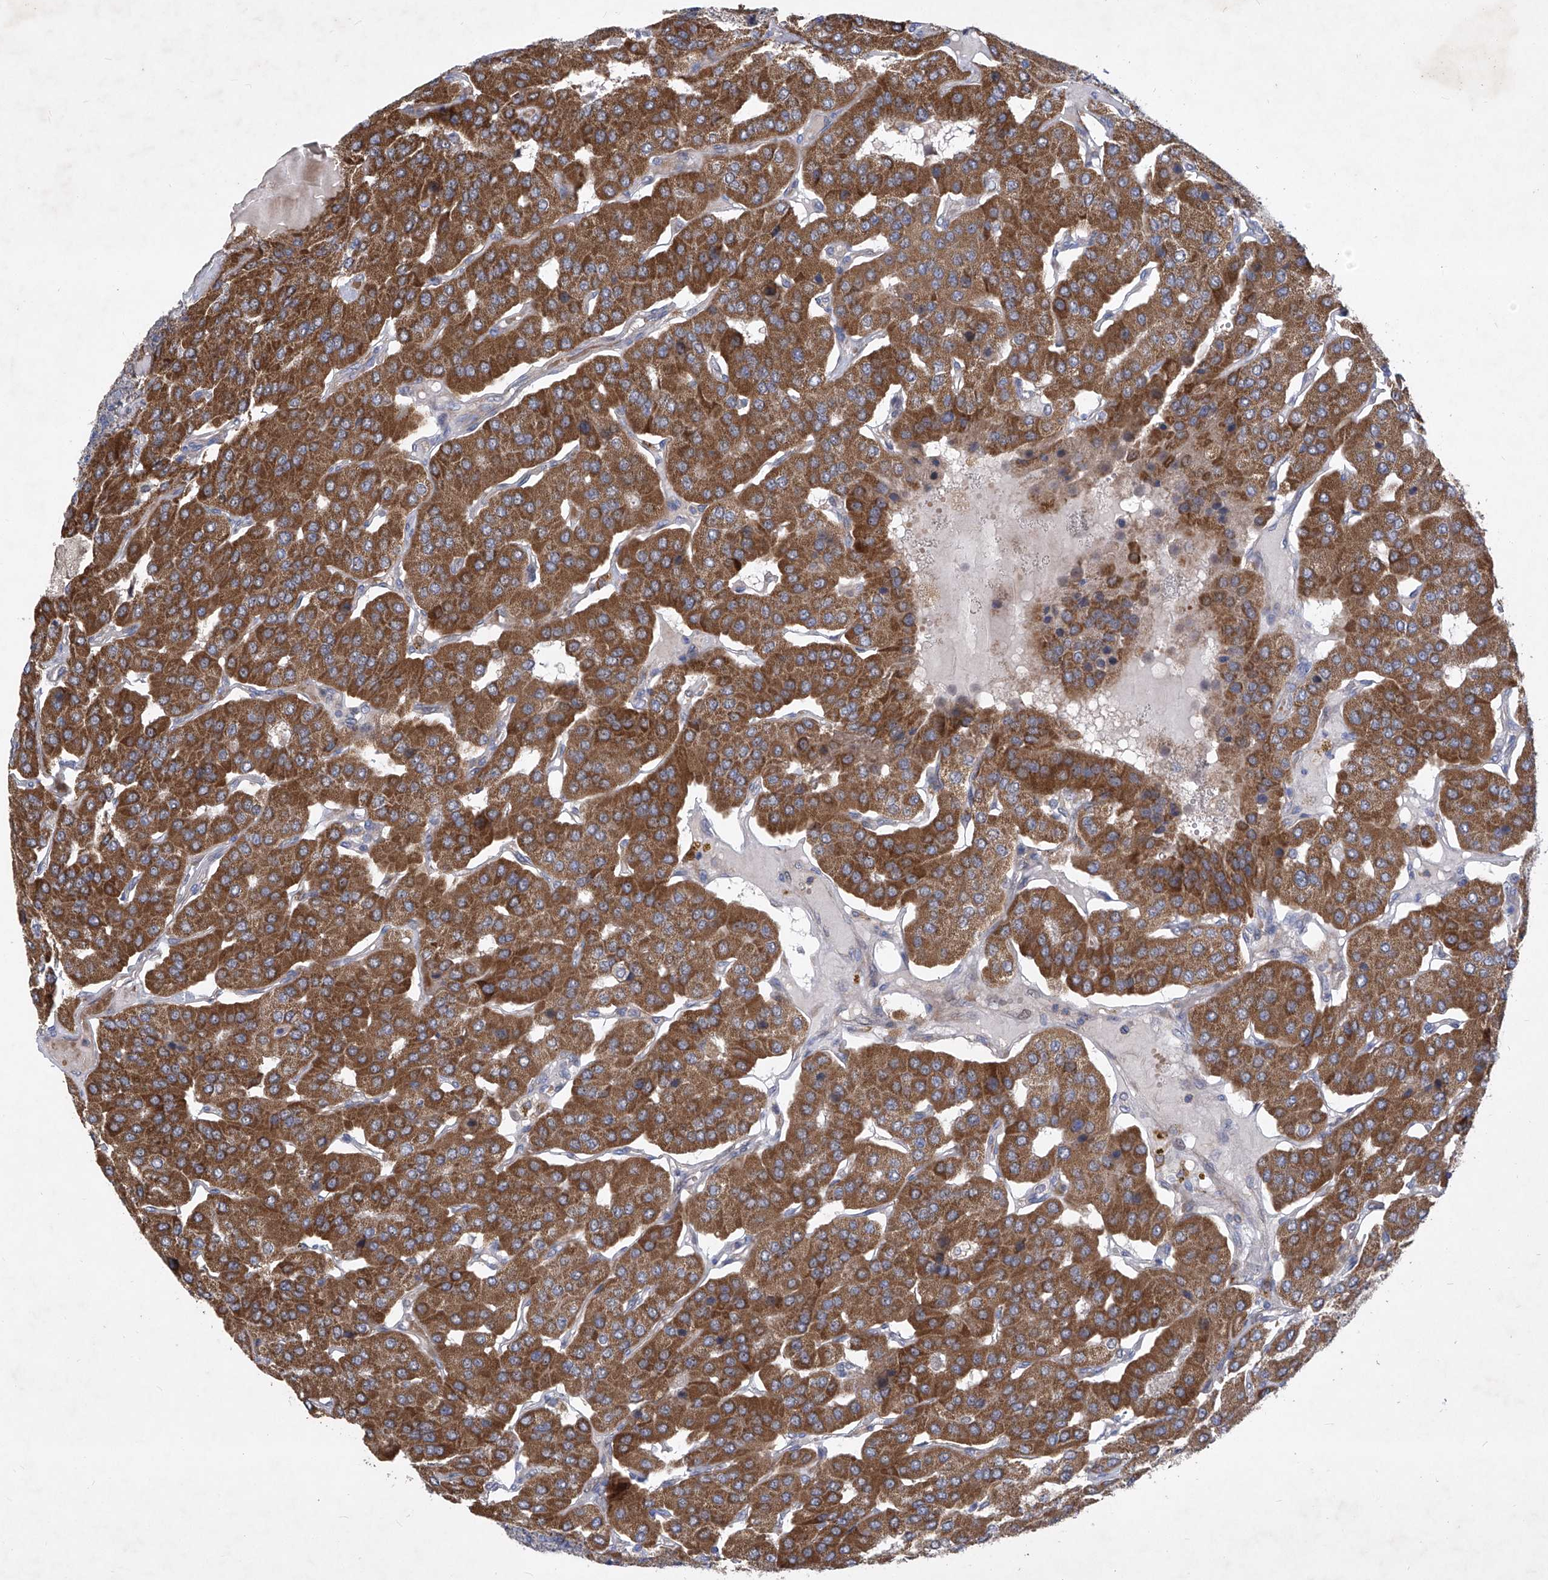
{"staining": {"intensity": "strong", "quantity": ">75%", "location": "cytoplasmic/membranous"}, "tissue": "parathyroid gland", "cell_type": "Glandular cells", "image_type": "normal", "snomed": [{"axis": "morphology", "description": "Normal tissue, NOS"}, {"axis": "morphology", "description": "Adenoma, NOS"}, {"axis": "topography", "description": "Parathyroid gland"}], "caption": "This is an image of immunohistochemistry staining of benign parathyroid gland, which shows strong expression in the cytoplasmic/membranous of glandular cells.", "gene": "COQ3", "patient": {"sex": "female", "age": 86}}